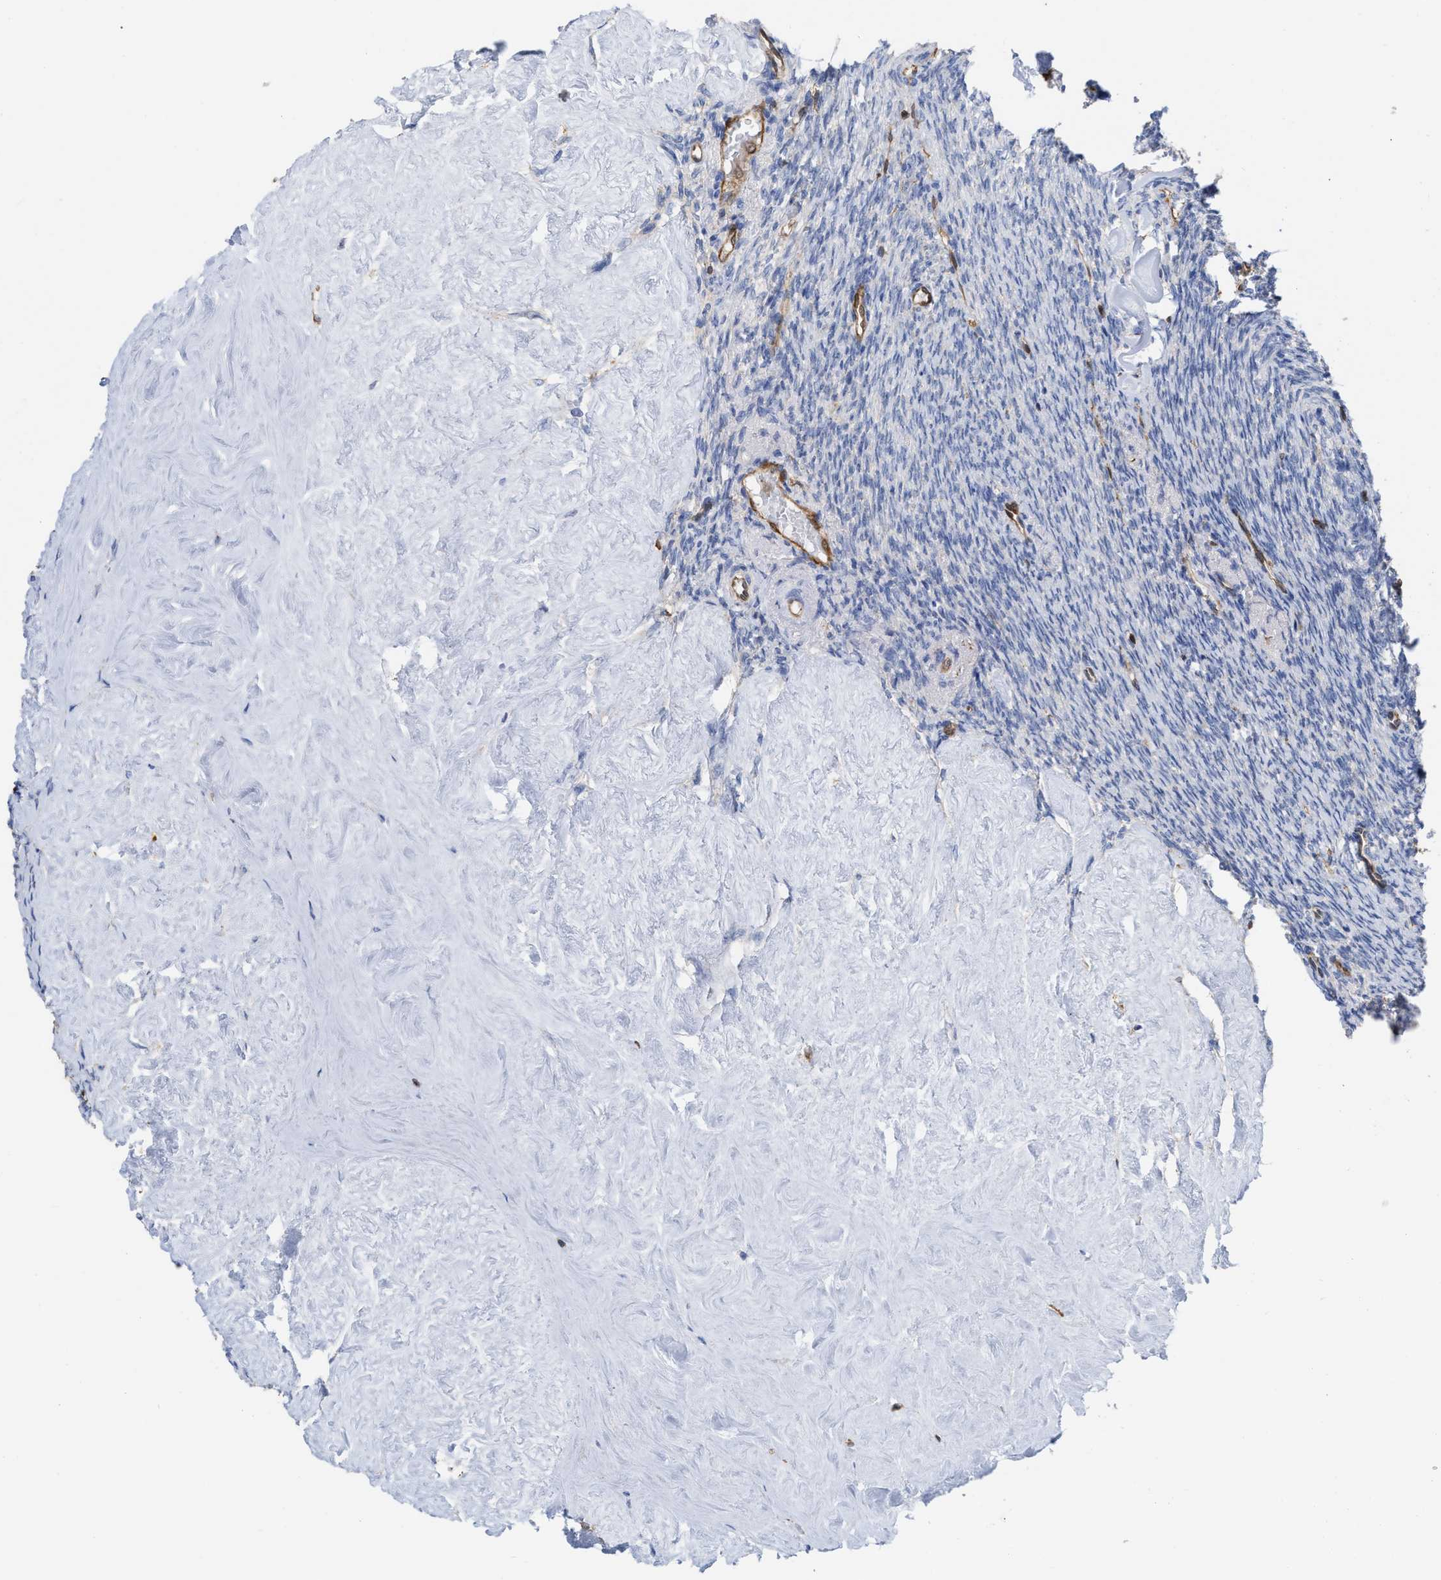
{"staining": {"intensity": "negative", "quantity": "none", "location": "none"}, "tissue": "ovary", "cell_type": "Follicle cells", "image_type": "normal", "snomed": [{"axis": "morphology", "description": "Normal tissue, NOS"}, {"axis": "topography", "description": "Ovary"}], "caption": "There is no significant positivity in follicle cells of ovary. The staining is performed using DAB brown chromogen with nuclei counter-stained in using hematoxylin.", "gene": "GIMAP4", "patient": {"sex": "female", "age": 41}}